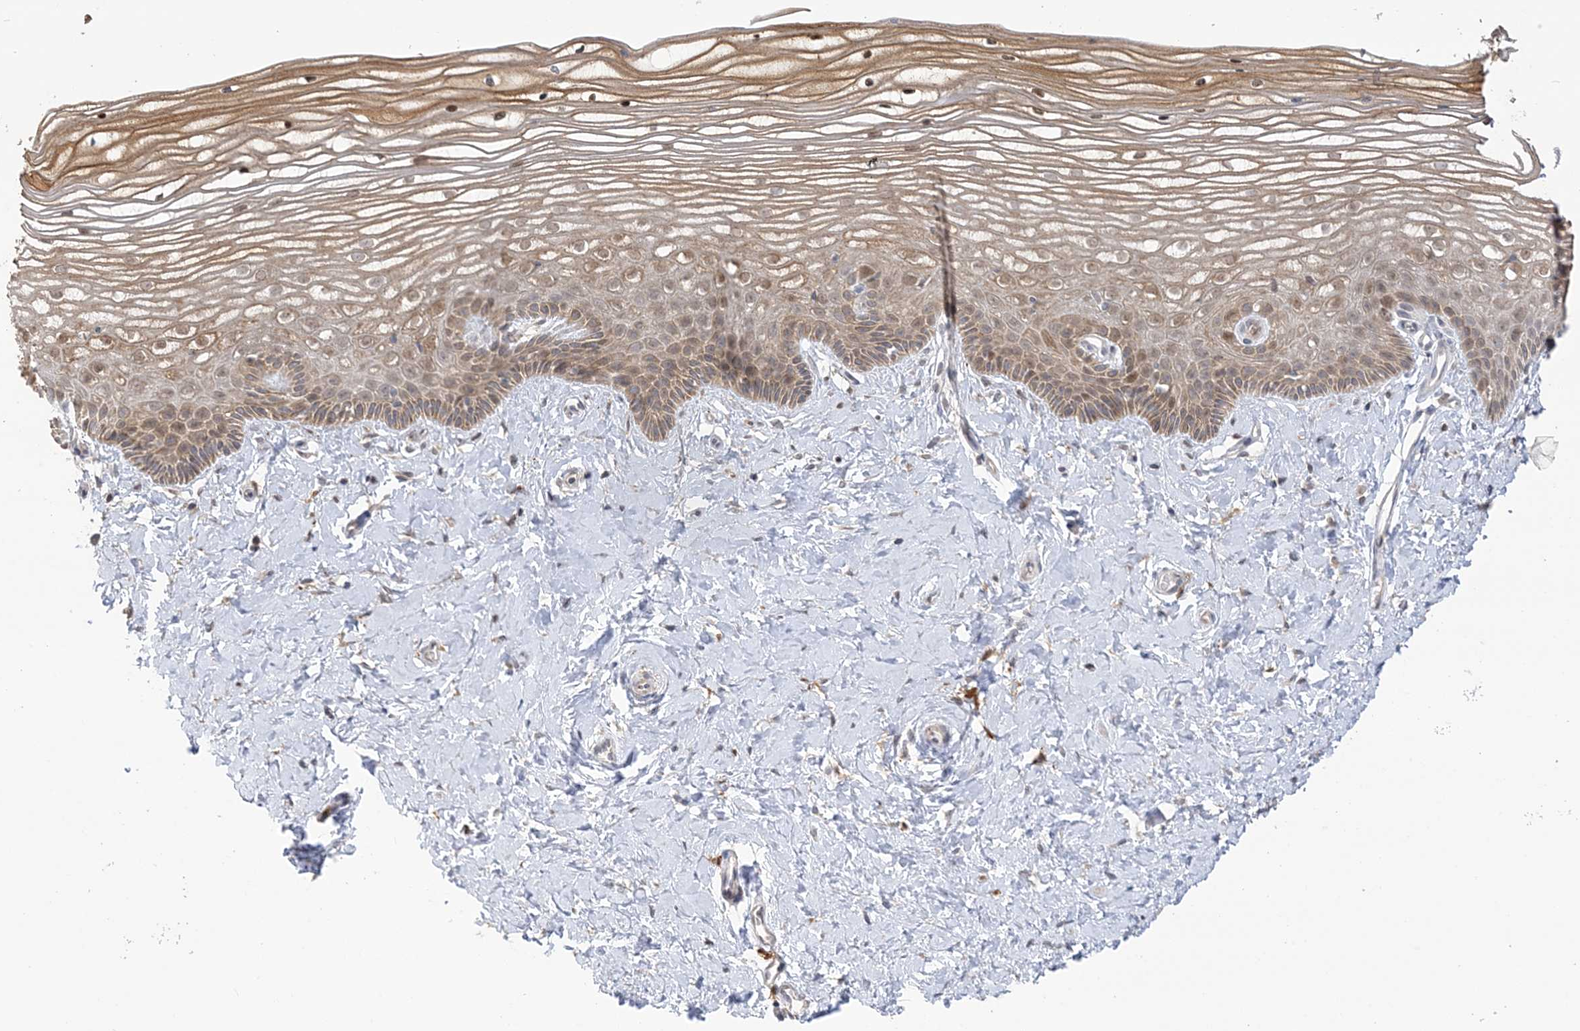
{"staining": {"intensity": "moderate", "quantity": ">75%", "location": "cytoplasmic/membranous,nuclear"}, "tissue": "vagina", "cell_type": "Squamous epithelial cells", "image_type": "normal", "snomed": [{"axis": "morphology", "description": "Normal tissue, NOS"}, {"axis": "topography", "description": "Vagina"}, {"axis": "topography", "description": "Cervix"}], "caption": "Squamous epithelial cells reveal moderate cytoplasmic/membranous,nuclear staining in approximately >75% of cells in unremarkable vagina.", "gene": "NAF1", "patient": {"sex": "female", "age": 40}}